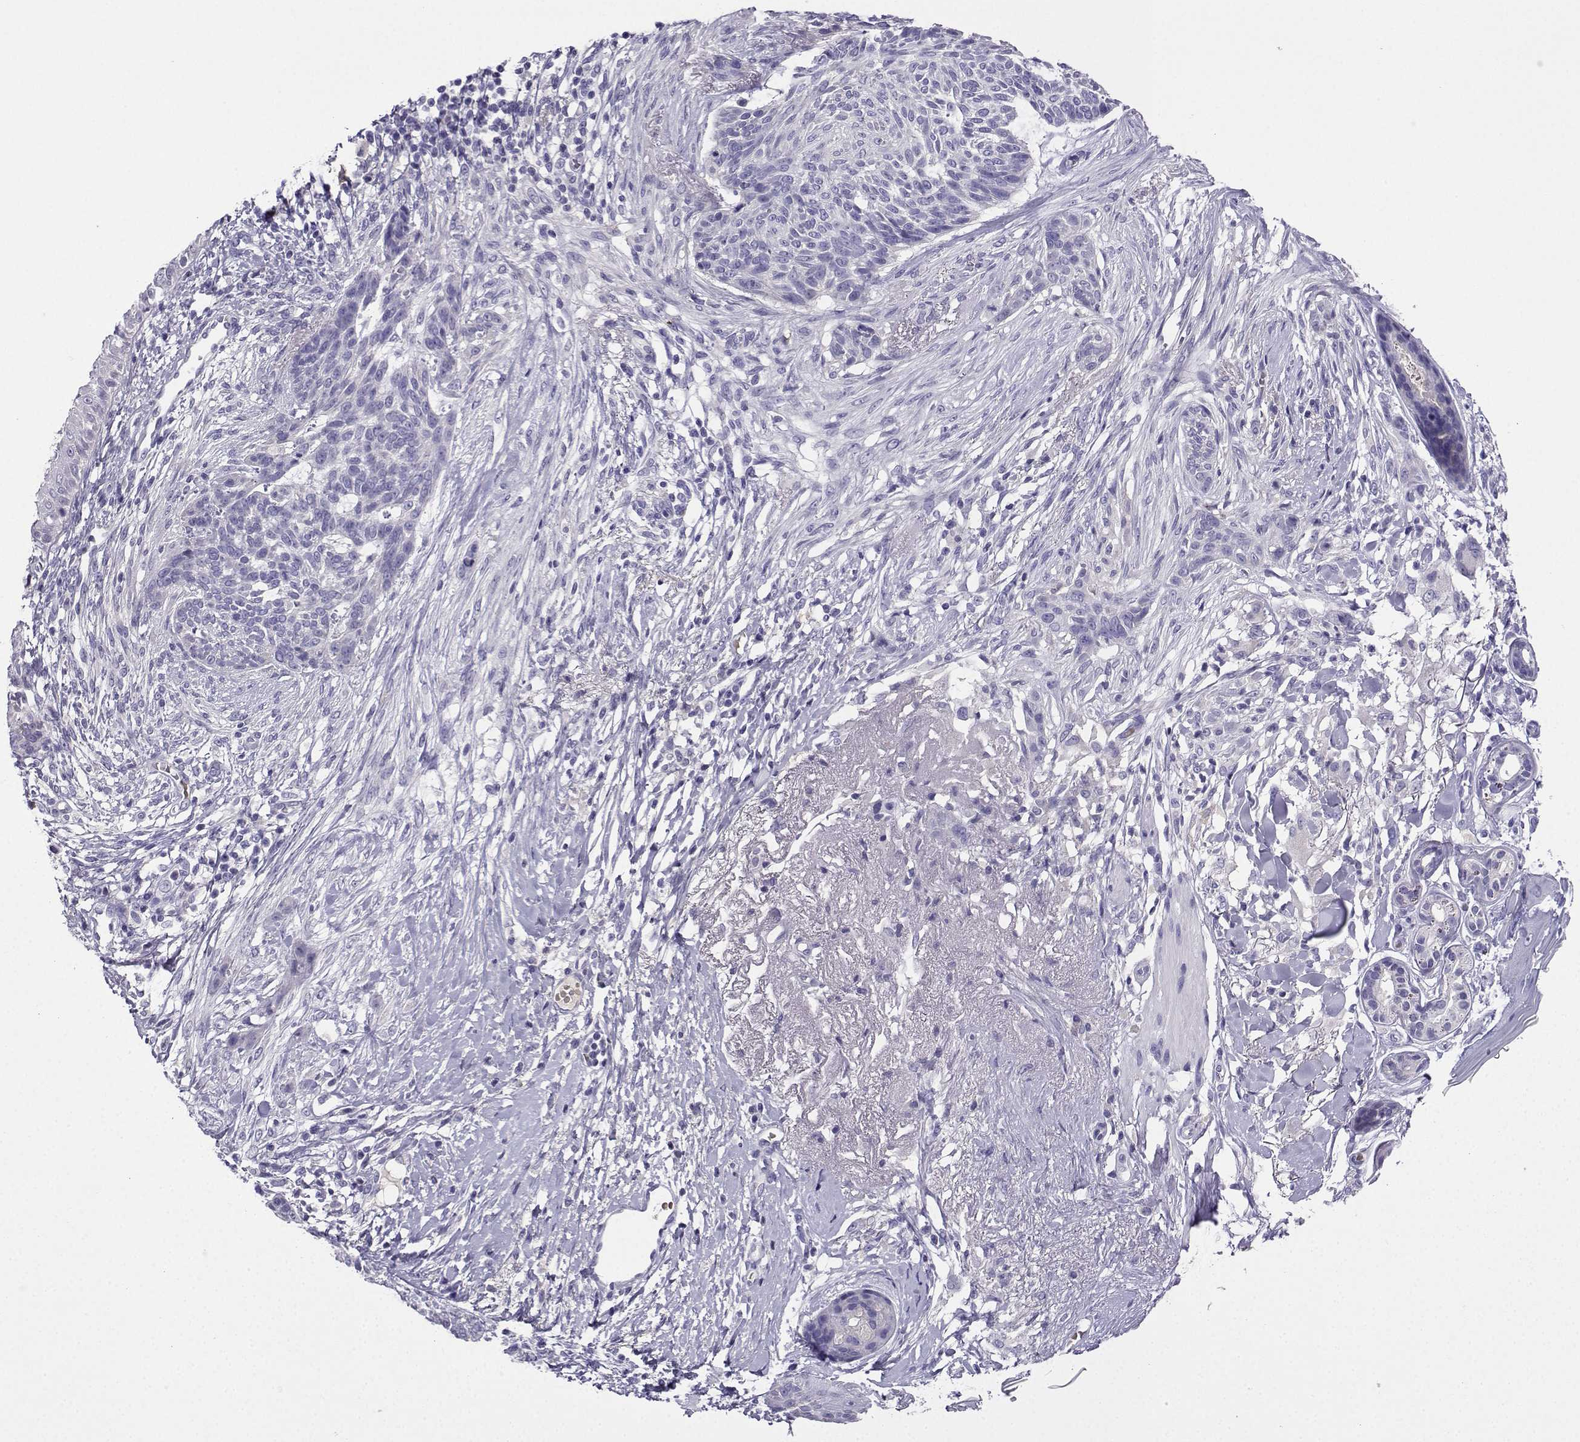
{"staining": {"intensity": "negative", "quantity": "none", "location": "none"}, "tissue": "skin cancer", "cell_type": "Tumor cells", "image_type": "cancer", "snomed": [{"axis": "morphology", "description": "Normal tissue, NOS"}, {"axis": "morphology", "description": "Basal cell carcinoma"}, {"axis": "topography", "description": "Skin"}], "caption": "Immunohistochemical staining of human skin cancer (basal cell carcinoma) displays no significant staining in tumor cells. (DAB immunohistochemistry (IHC) visualized using brightfield microscopy, high magnification).", "gene": "LINGO1", "patient": {"sex": "male", "age": 84}}